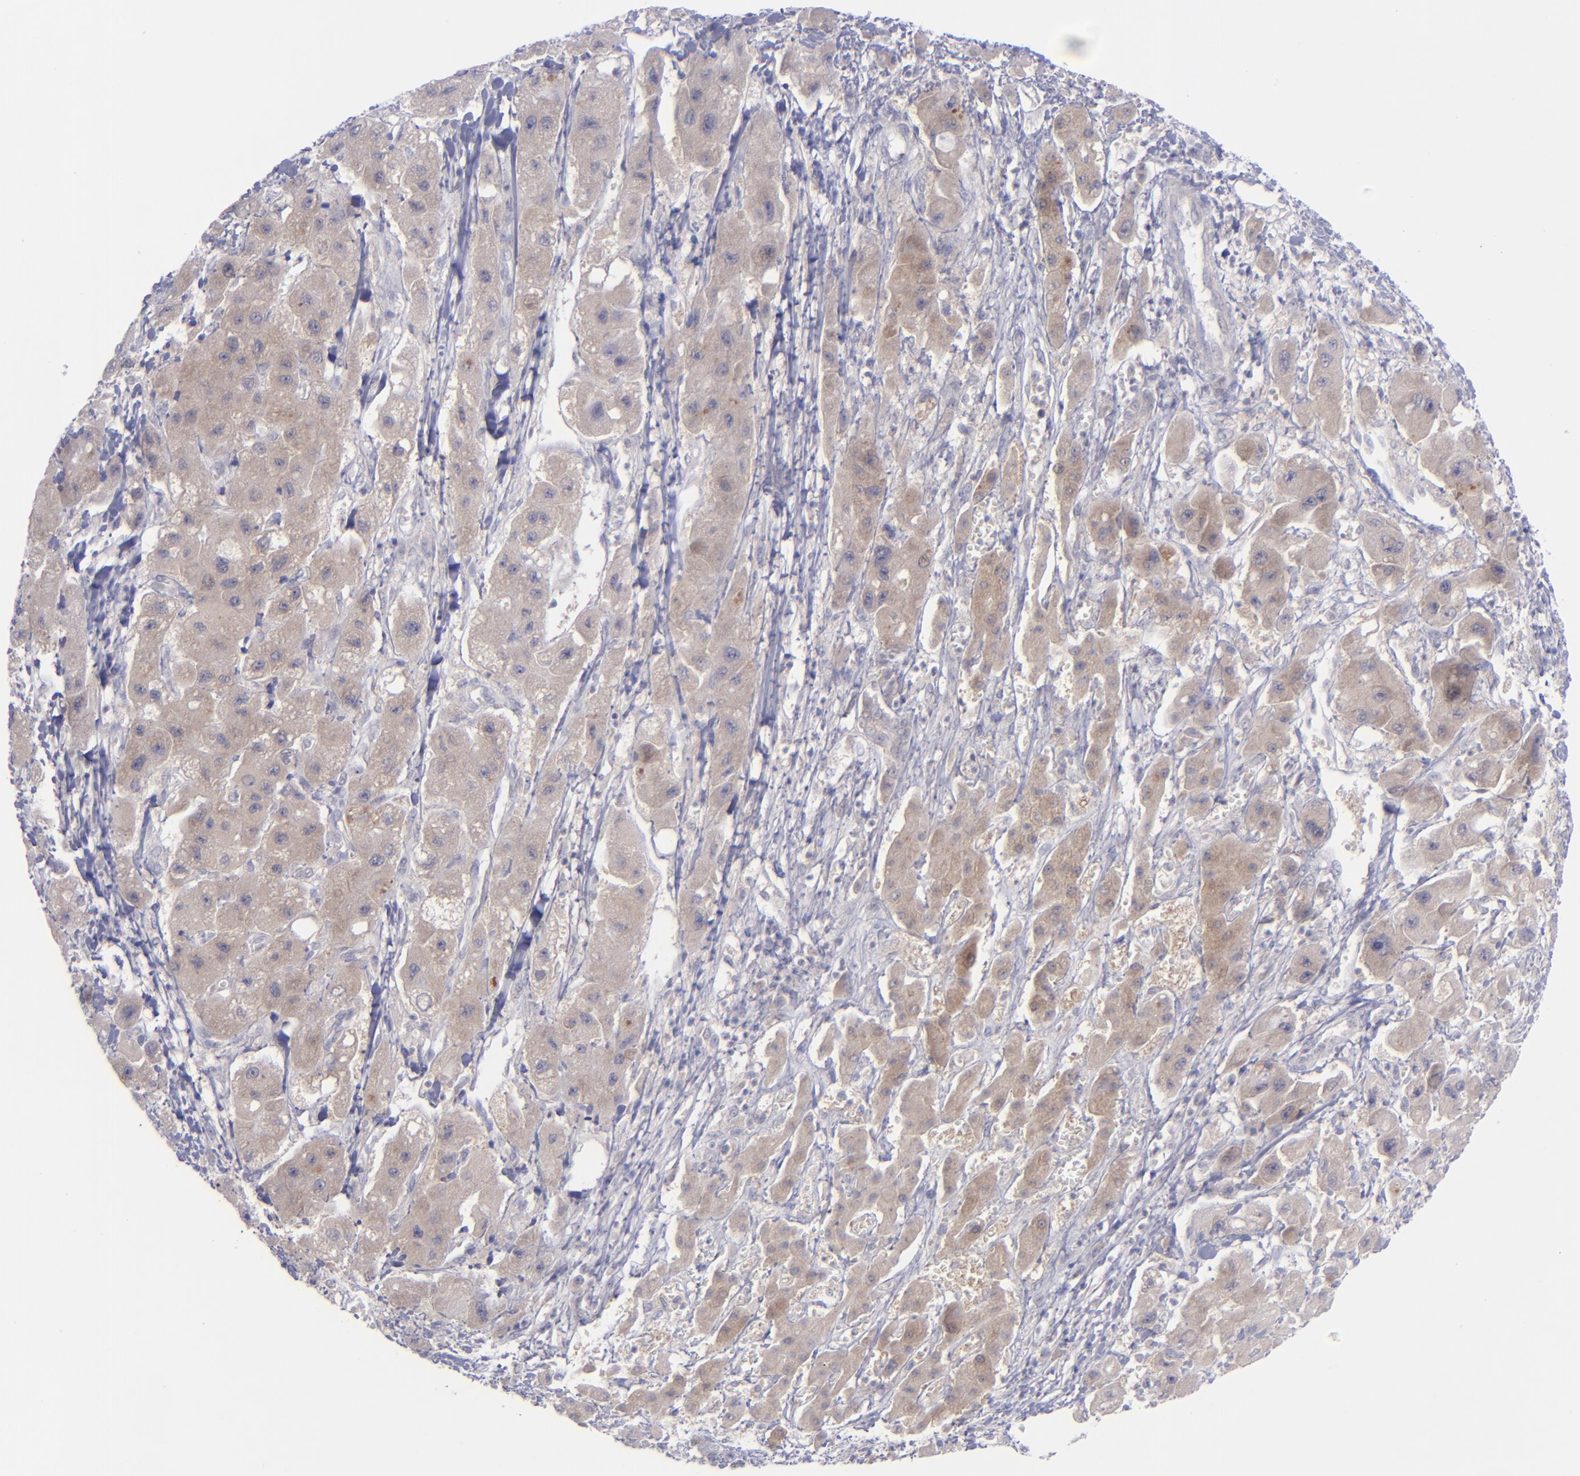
{"staining": {"intensity": "moderate", "quantity": "25%-75%", "location": "cytoplasmic/membranous"}, "tissue": "liver cancer", "cell_type": "Tumor cells", "image_type": "cancer", "snomed": [{"axis": "morphology", "description": "Carcinoma, Hepatocellular, NOS"}, {"axis": "topography", "description": "Liver"}], "caption": "Moderate cytoplasmic/membranous expression for a protein is seen in approximately 25%-75% of tumor cells of hepatocellular carcinoma (liver) using IHC.", "gene": "EVPL", "patient": {"sex": "male", "age": 24}}